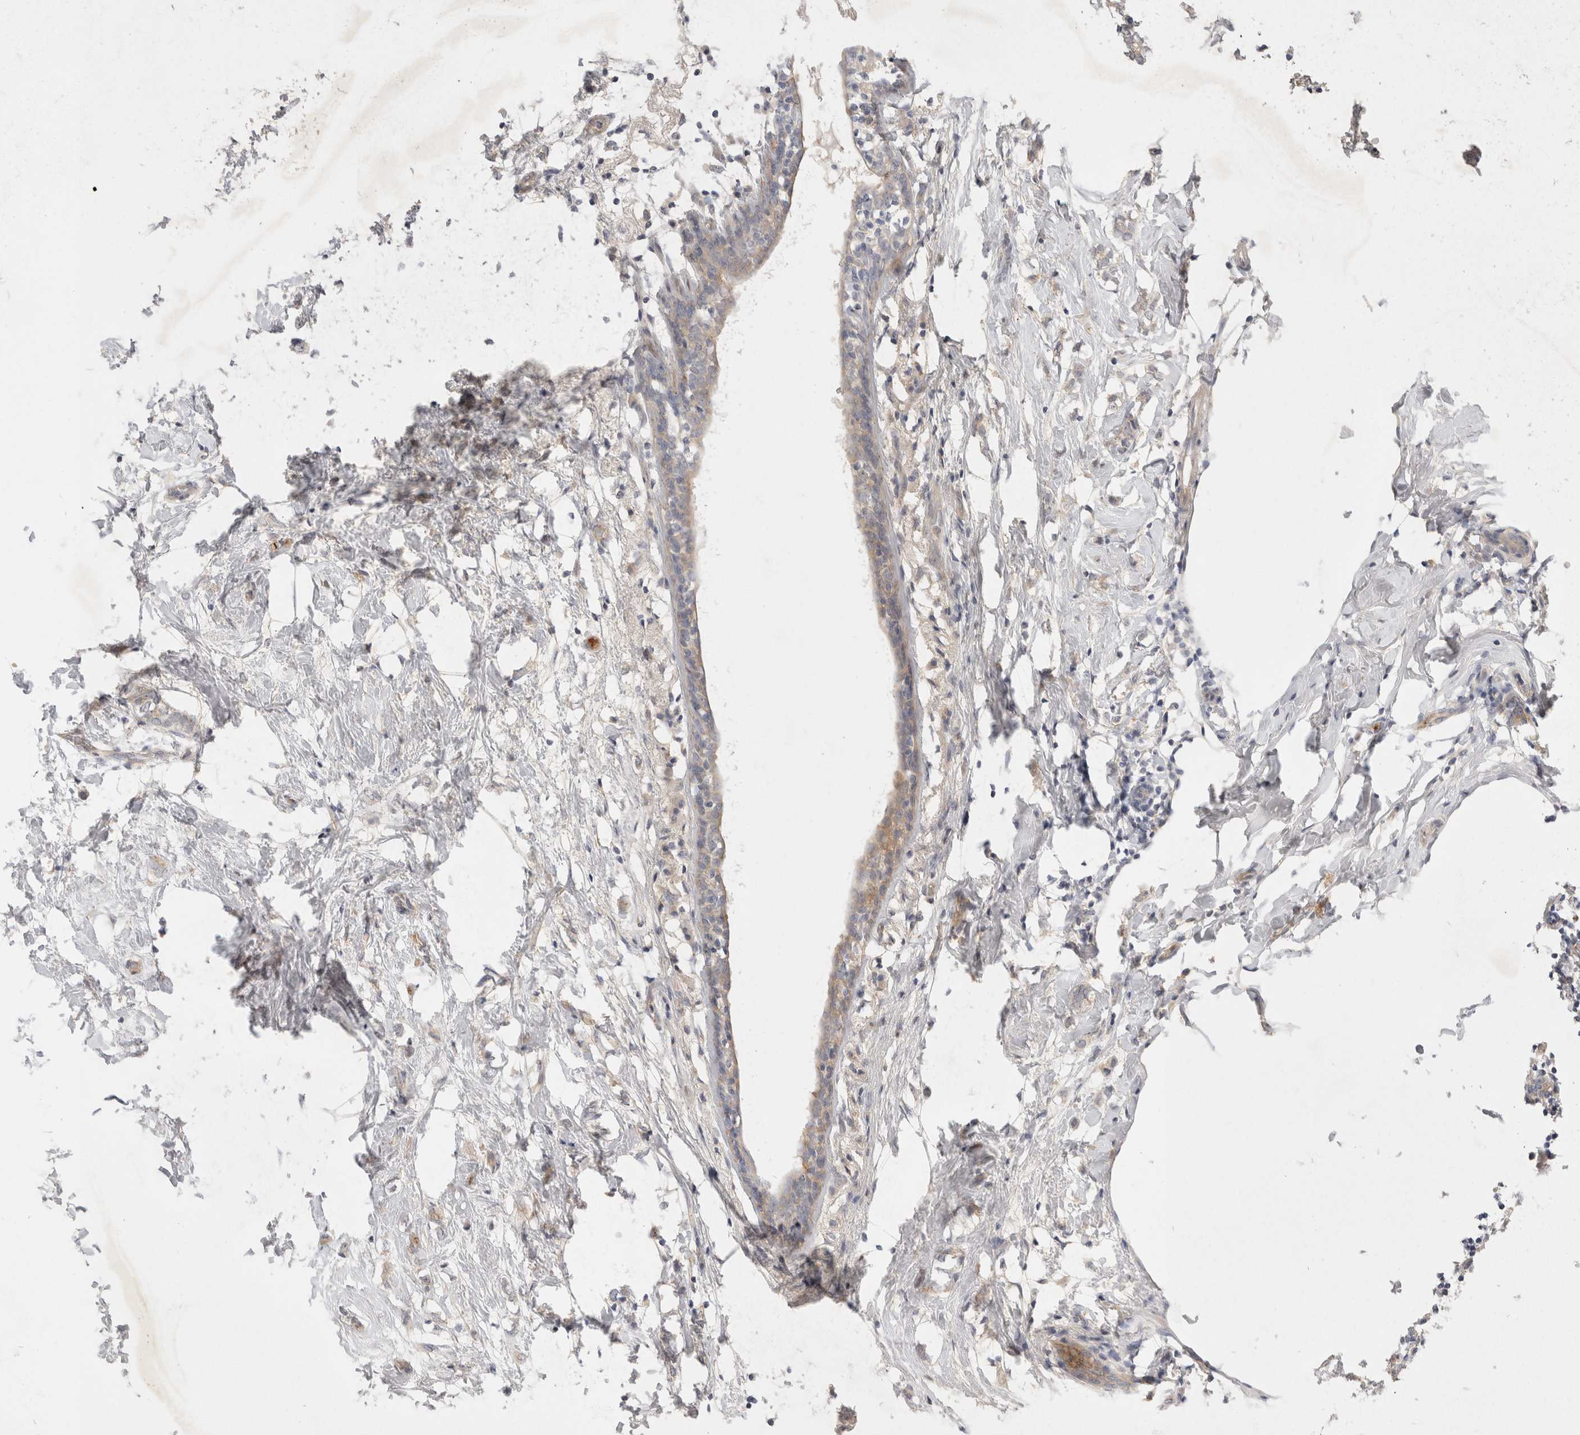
{"staining": {"intensity": "weak", "quantity": "<25%", "location": "cytoplasmic/membranous"}, "tissue": "breast cancer", "cell_type": "Tumor cells", "image_type": "cancer", "snomed": [{"axis": "morphology", "description": "Normal tissue, NOS"}, {"axis": "morphology", "description": "Lobular carcinoma"}, {"axis": "topography", "description": "Breast"}], "caption": "Immunohistochemistry image of human breast cancer (lobular carcinoma) stained for a protein (brown), which demonstrates no expression in tumor cells.", "gene": "TOM1L2", "patient": {"sex": "female", "age": 47}}